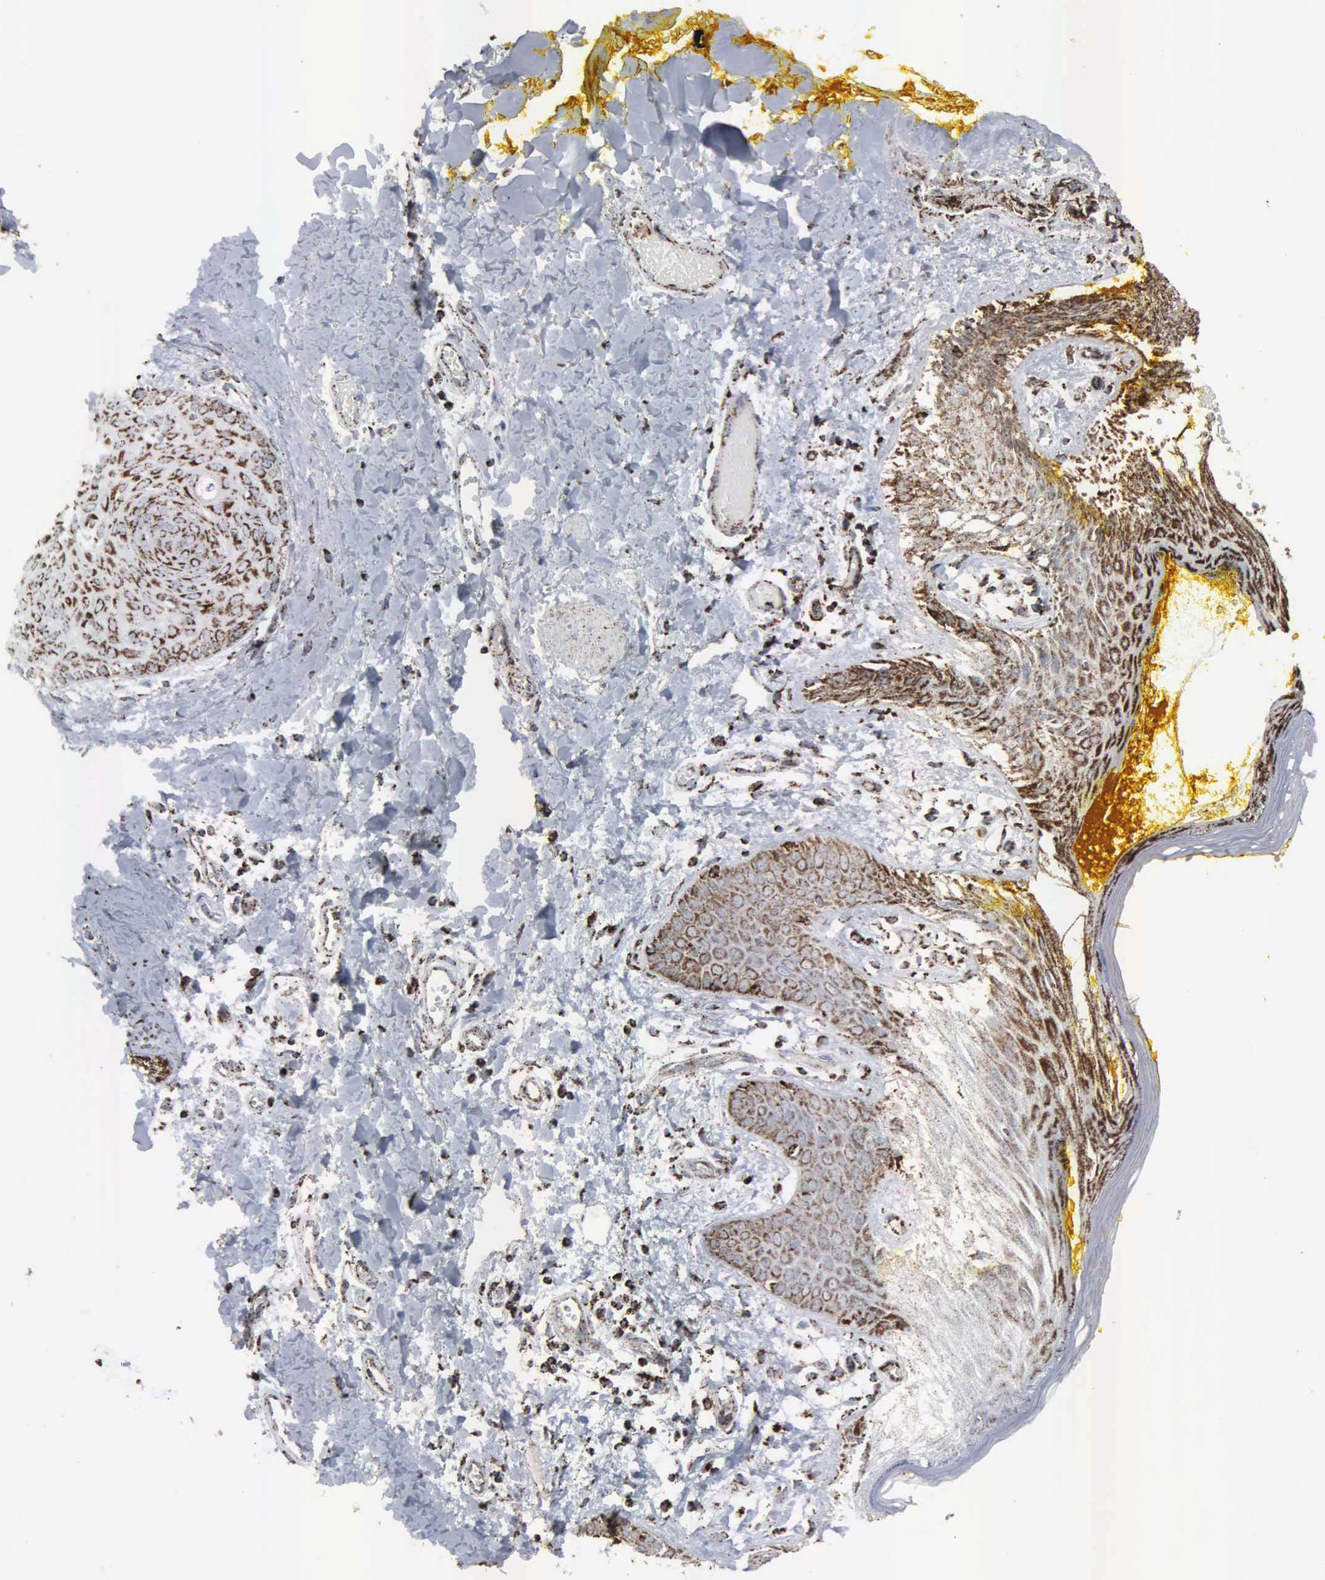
{"staining": {"intensity": "strong", "quantity": ">75%", "location": "cytoplasmic/membranous"}, "tissue": "skin", "cell_type": "Epidermal cells", "image_type": "normal", "snomed": [{"axis": "morphology", "description": "Normal tissue, NOS"}, {"axis": "topography", "description": "Skin"}, {"axis": "topography", "description": "Anal"}], "caption": "Skin stained with a brown dye exhibits strong cytoplasmic/membranous positive staining in about >75% of epidermal cells.", "gene": "HSPA9", "patient": {"sex": "male", "age": 61}}